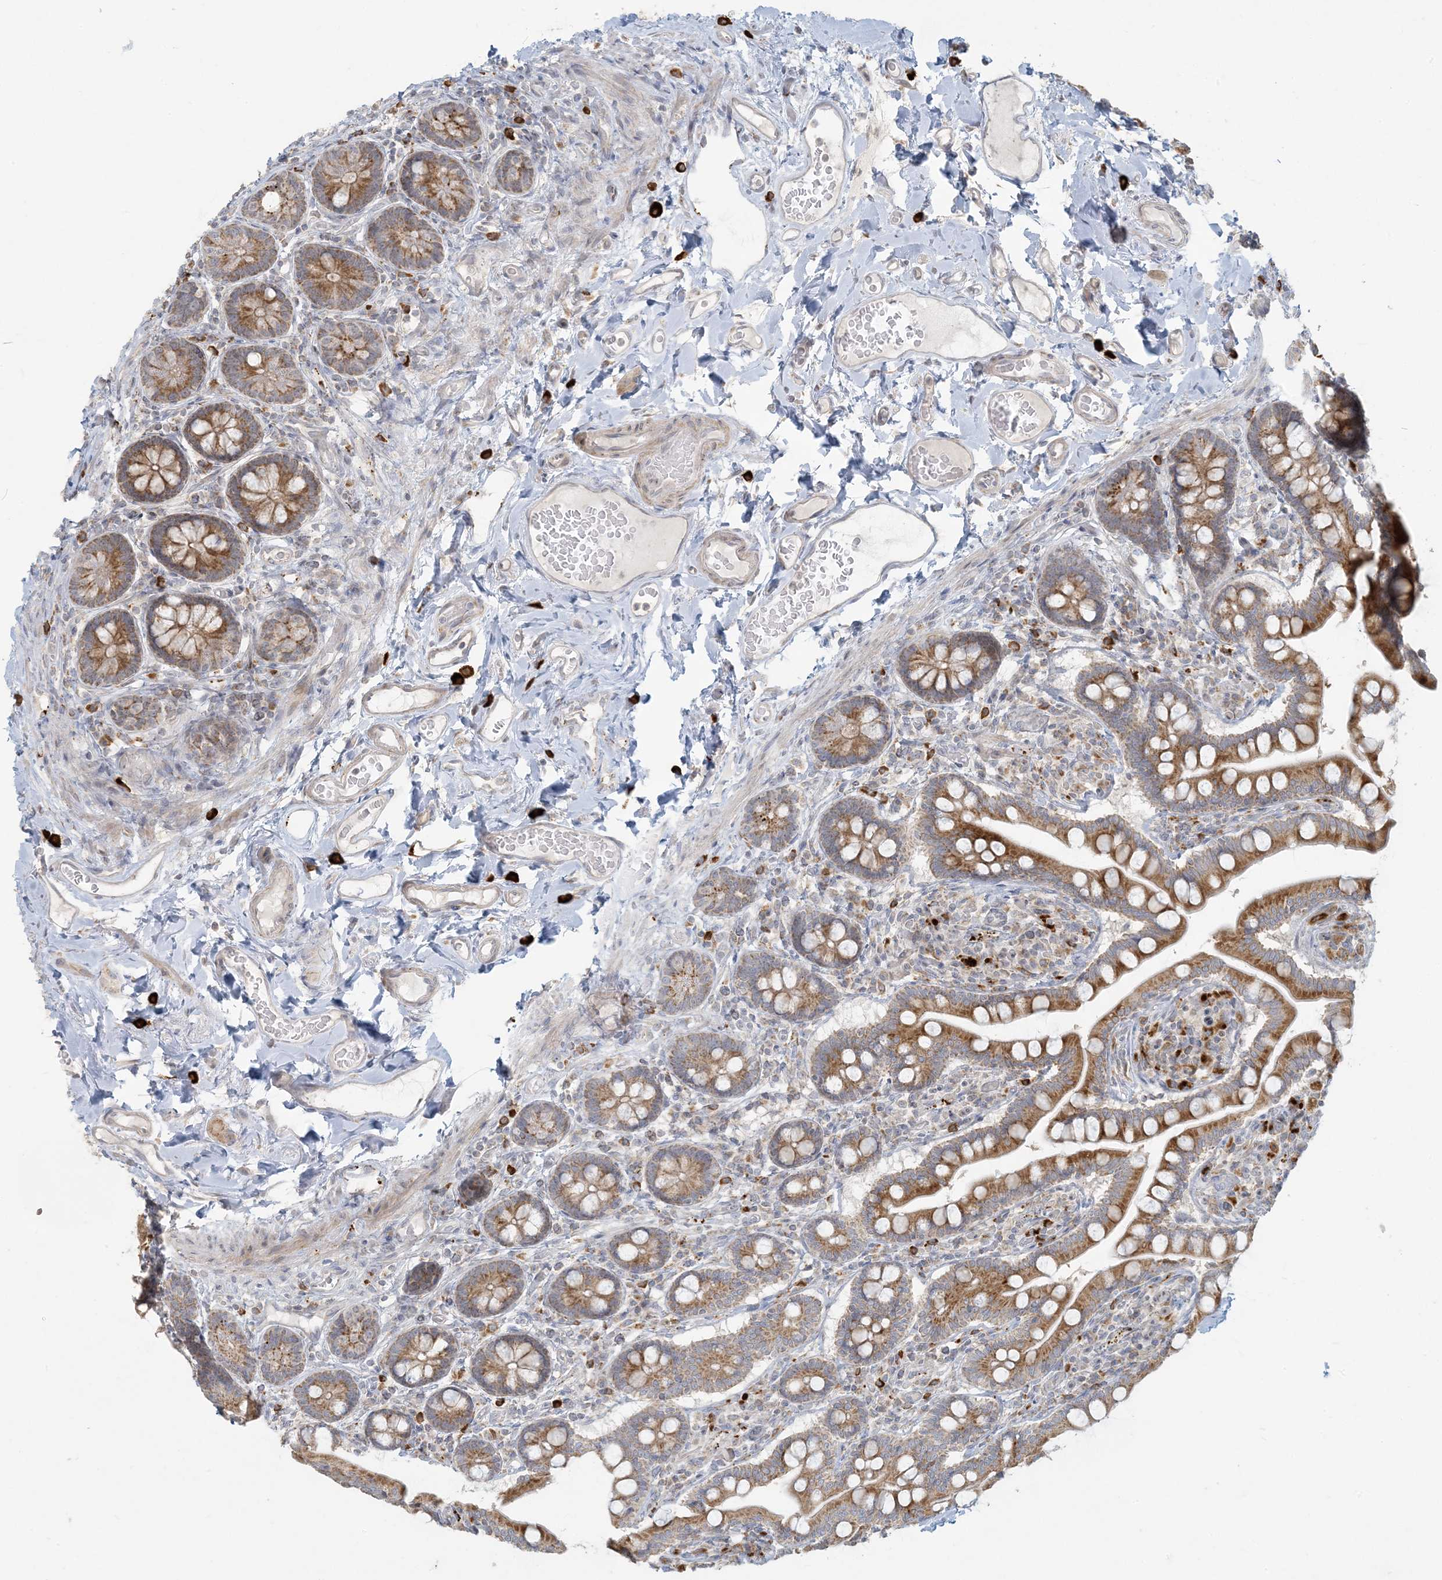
{"staining": {"intensity": "moderate", "quantity": ">75%", "location": "cytoplasmic/membranous"}, "tissue": "small intestine", "cell_type": "Glandular cells", "image_type": "normal", "snomed": [{"axis": "morphology", "description": "Normal tissue, NOS"}, {"axis": "topography", "description": "Small intestine"}], "caption": "High-power microscopy captured an immunohistochemistry (IHC) image of unremarkable small intestine, revealing moderate cytoplasmic/membranous positivity in about >75% of glandular cells.", "gene": "MCAT", "patient": {"sex": "female", "age": 64}}